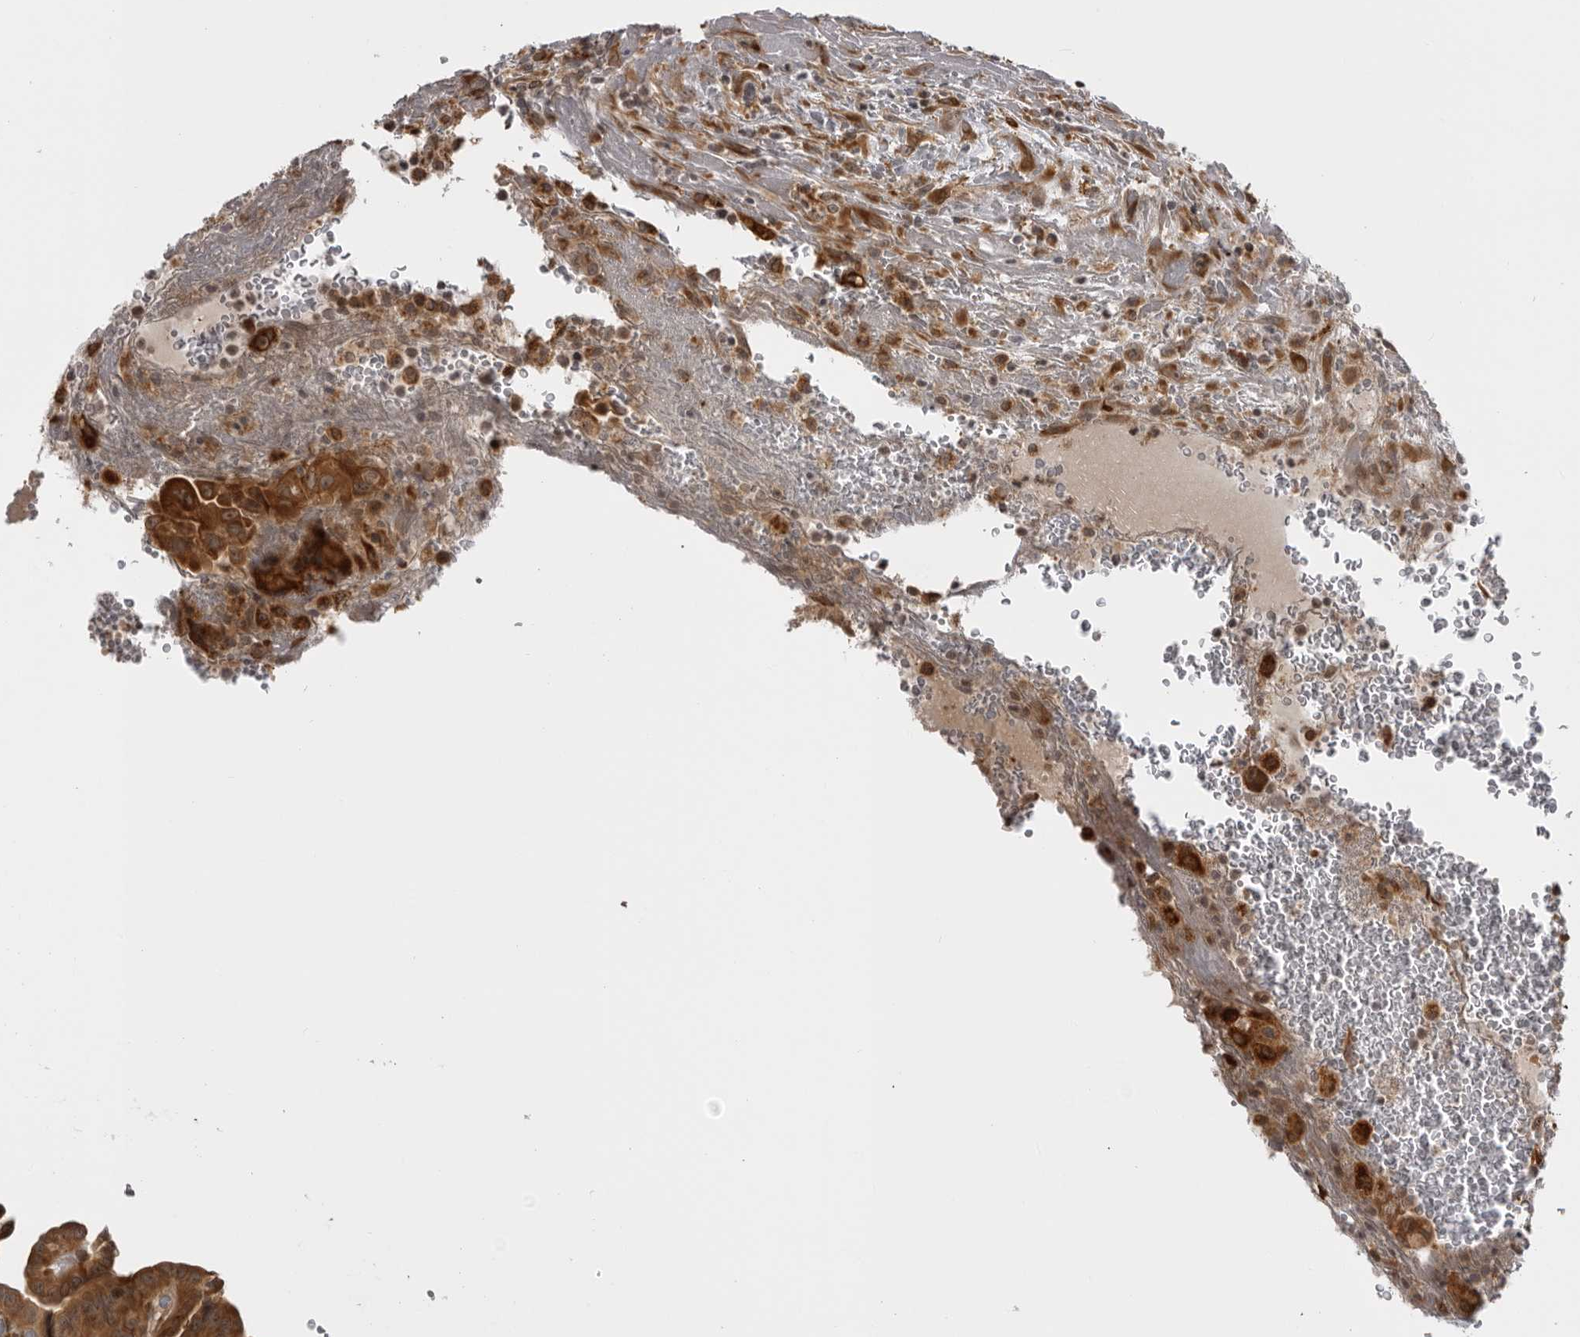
{"staining": {"intensity": "strong", "quantity": ">75%", "location": "cytoplasmic/membranous"}, "tissue": "thyroid cancer", "cell_type": "Tumor cells", "image_type": "cancer", "snomed": [{"axis": "morphology", "description": "Papillary adenocarcinoma, NOS"}, {"axis": "topography", "description": "Thyroid gland"}], "caption": "IHC histopathology image of thyroid cancer (papillary adenocarcinoma) stained for a protein (brown), which exhibits high levels of strong cytoplasmic/membranous positivity in about >75% of tumor cells.", "gene": "DNAH14", "patient": {"sex": "male", "age": 77}}